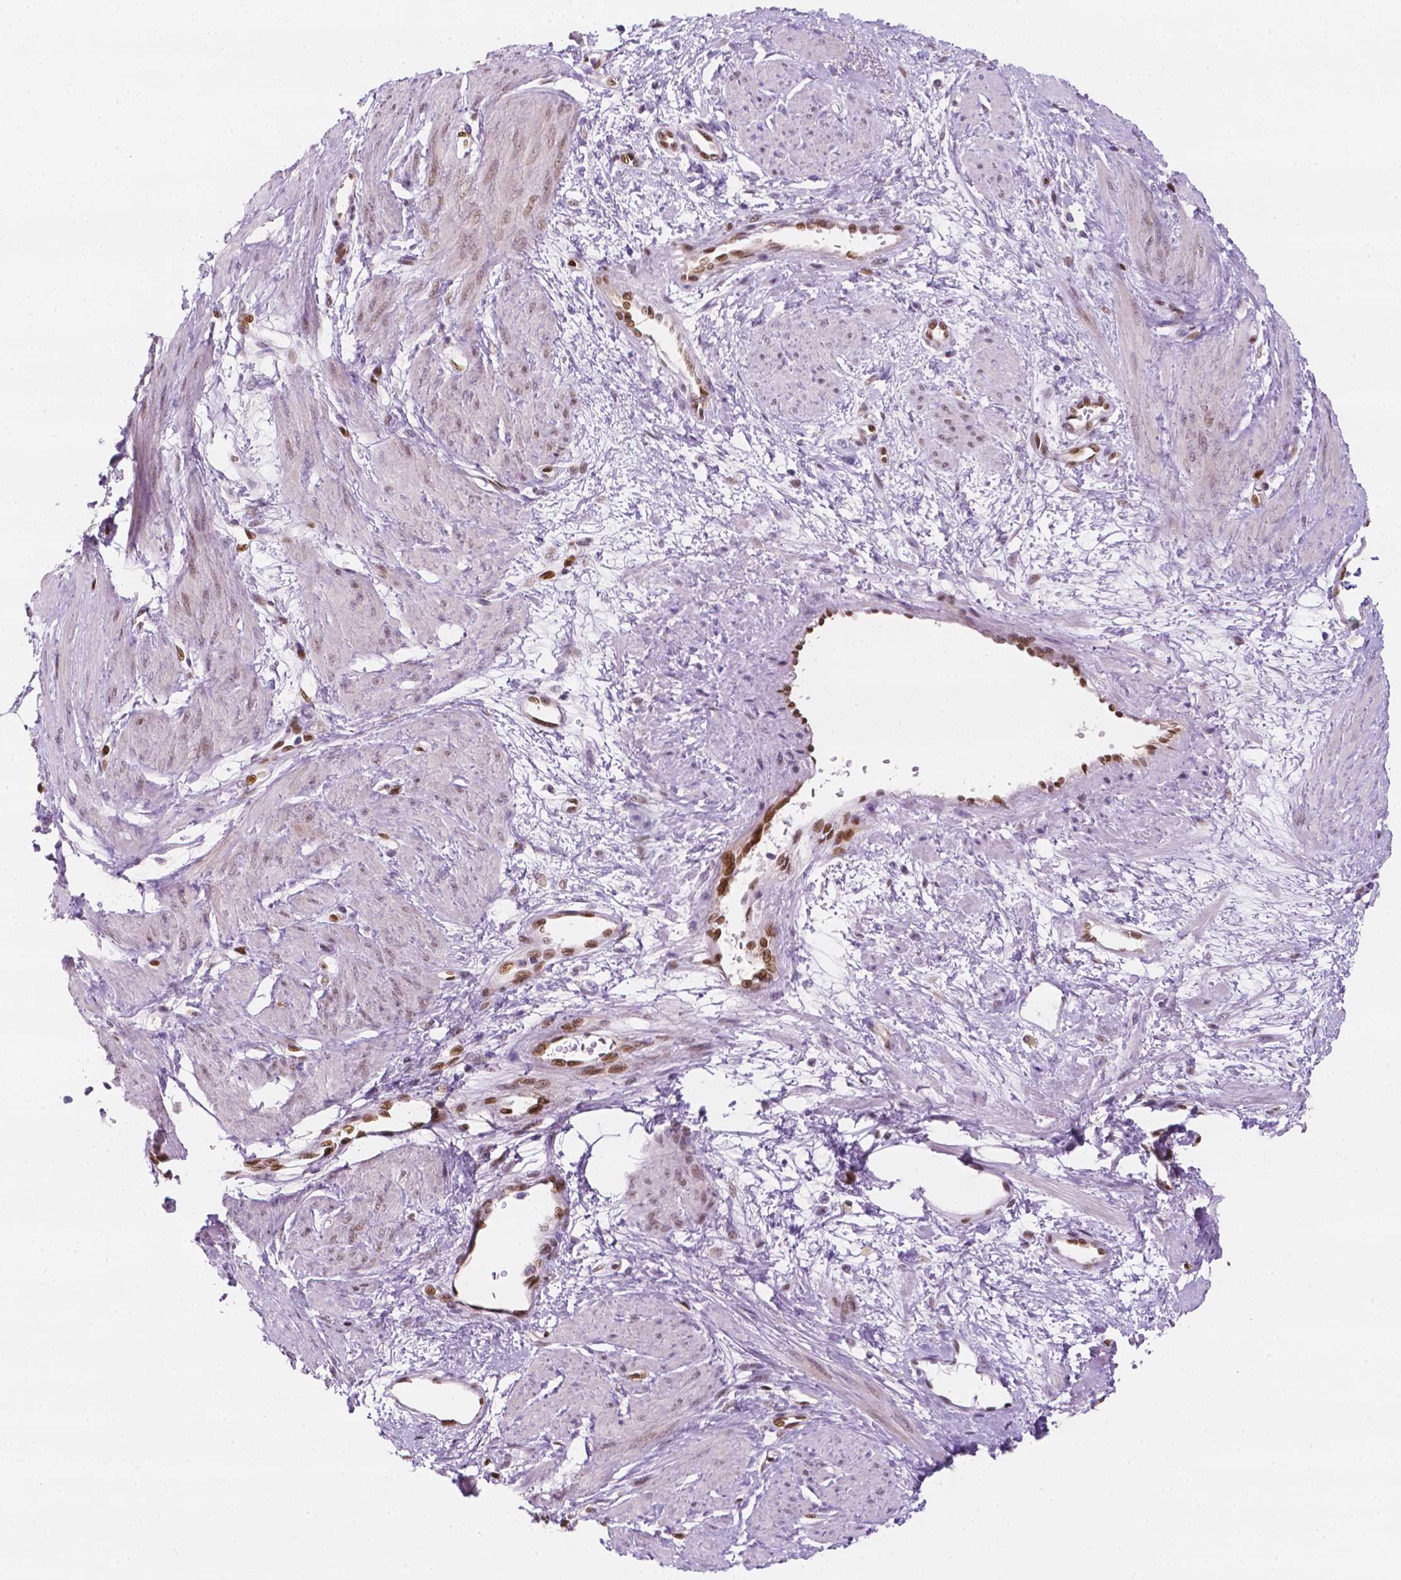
{"staining": {"intensity": "moderate", "quantity": "25%-75%", "location": "cytoplasmic/membranous,nuclear"}, "tissue": "smooth muscle", "cell_type": "Smooth muscle cells", "image_type": "normal", "snomed": [{"axis": "morphology", "description": "Normal tissue, NOS"}, {"axis": "topography", "description": "Smooth muscle"}, {"axis": "topography", "description": "Uterus"}], "caption": "A medium amount of moderate cytoplasmic/membranous,nuclear staining is identified in approximately 25%-75% of smooth muscle cells in benign smooth muscle. (DAB (3,3'-diaminobenzidine) IHC with brightfield microscopy, high magnification).", "gene": "ERF", "patient": {"sex": "female", "age": 39}}